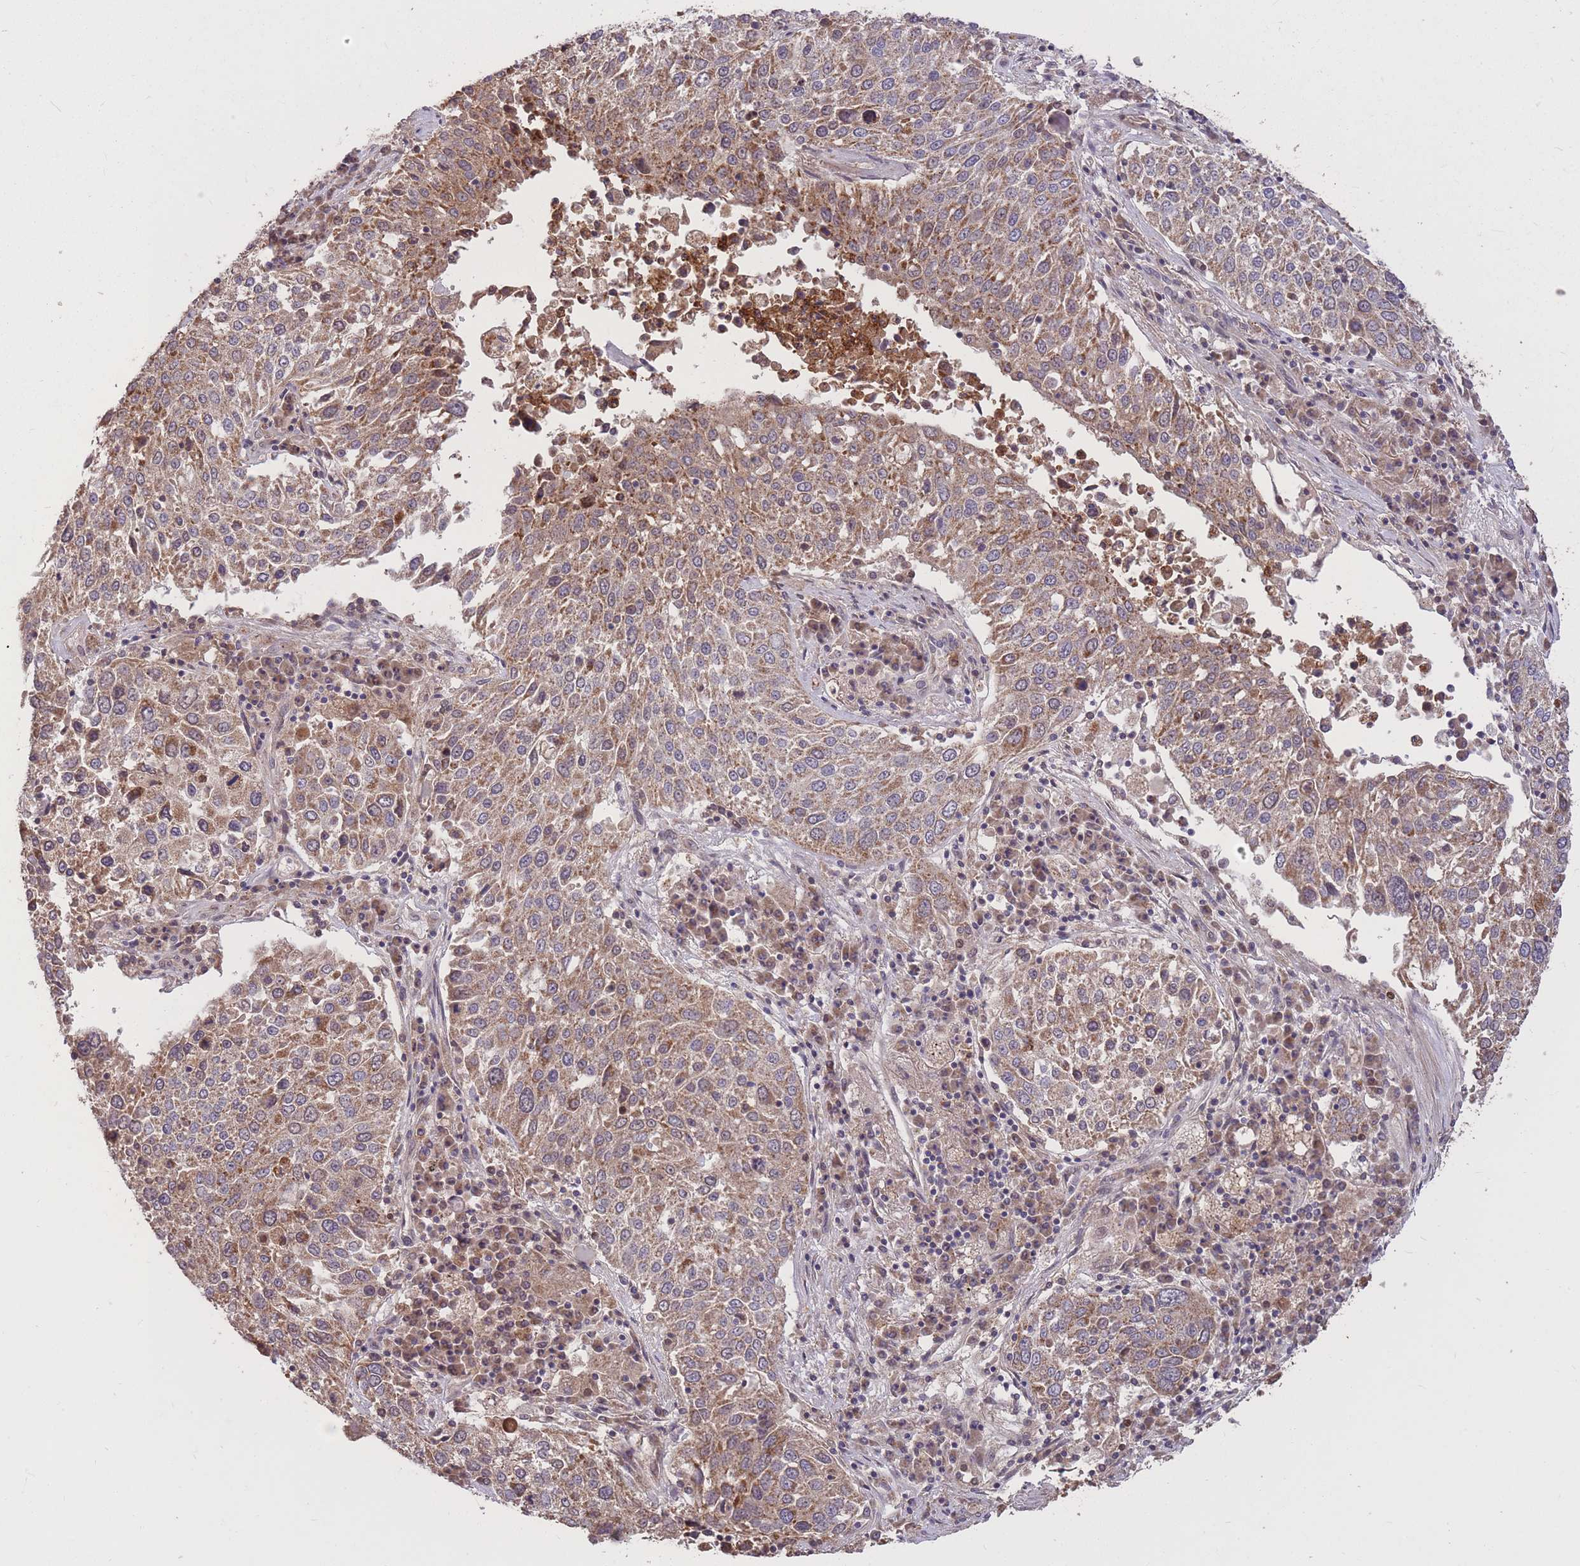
{"staining": {"intensity": "moderate", "quantity": ">75%", "location": "cytoplasmic/membranous"}, "tissue": "lung cancer", "cell_type": "Tumor cells", "image_type": "cancer", "snomed": [{"axis": "morphology", "description": "Squamous cell carcinoma, NOS"}, {"axis": "topography", "description": "Lung"}], "caption": "Immunohistochemical staining of lung squamous cell carcinoma shows moderate cytoplasmic/membranous protein expression in about >75% of tumor cells. (brown staining indicates protein expression, while blue staining denotes nuclei).", "gene": "IGF2BP2", "patient": {"sex": "male", "age": 65}}